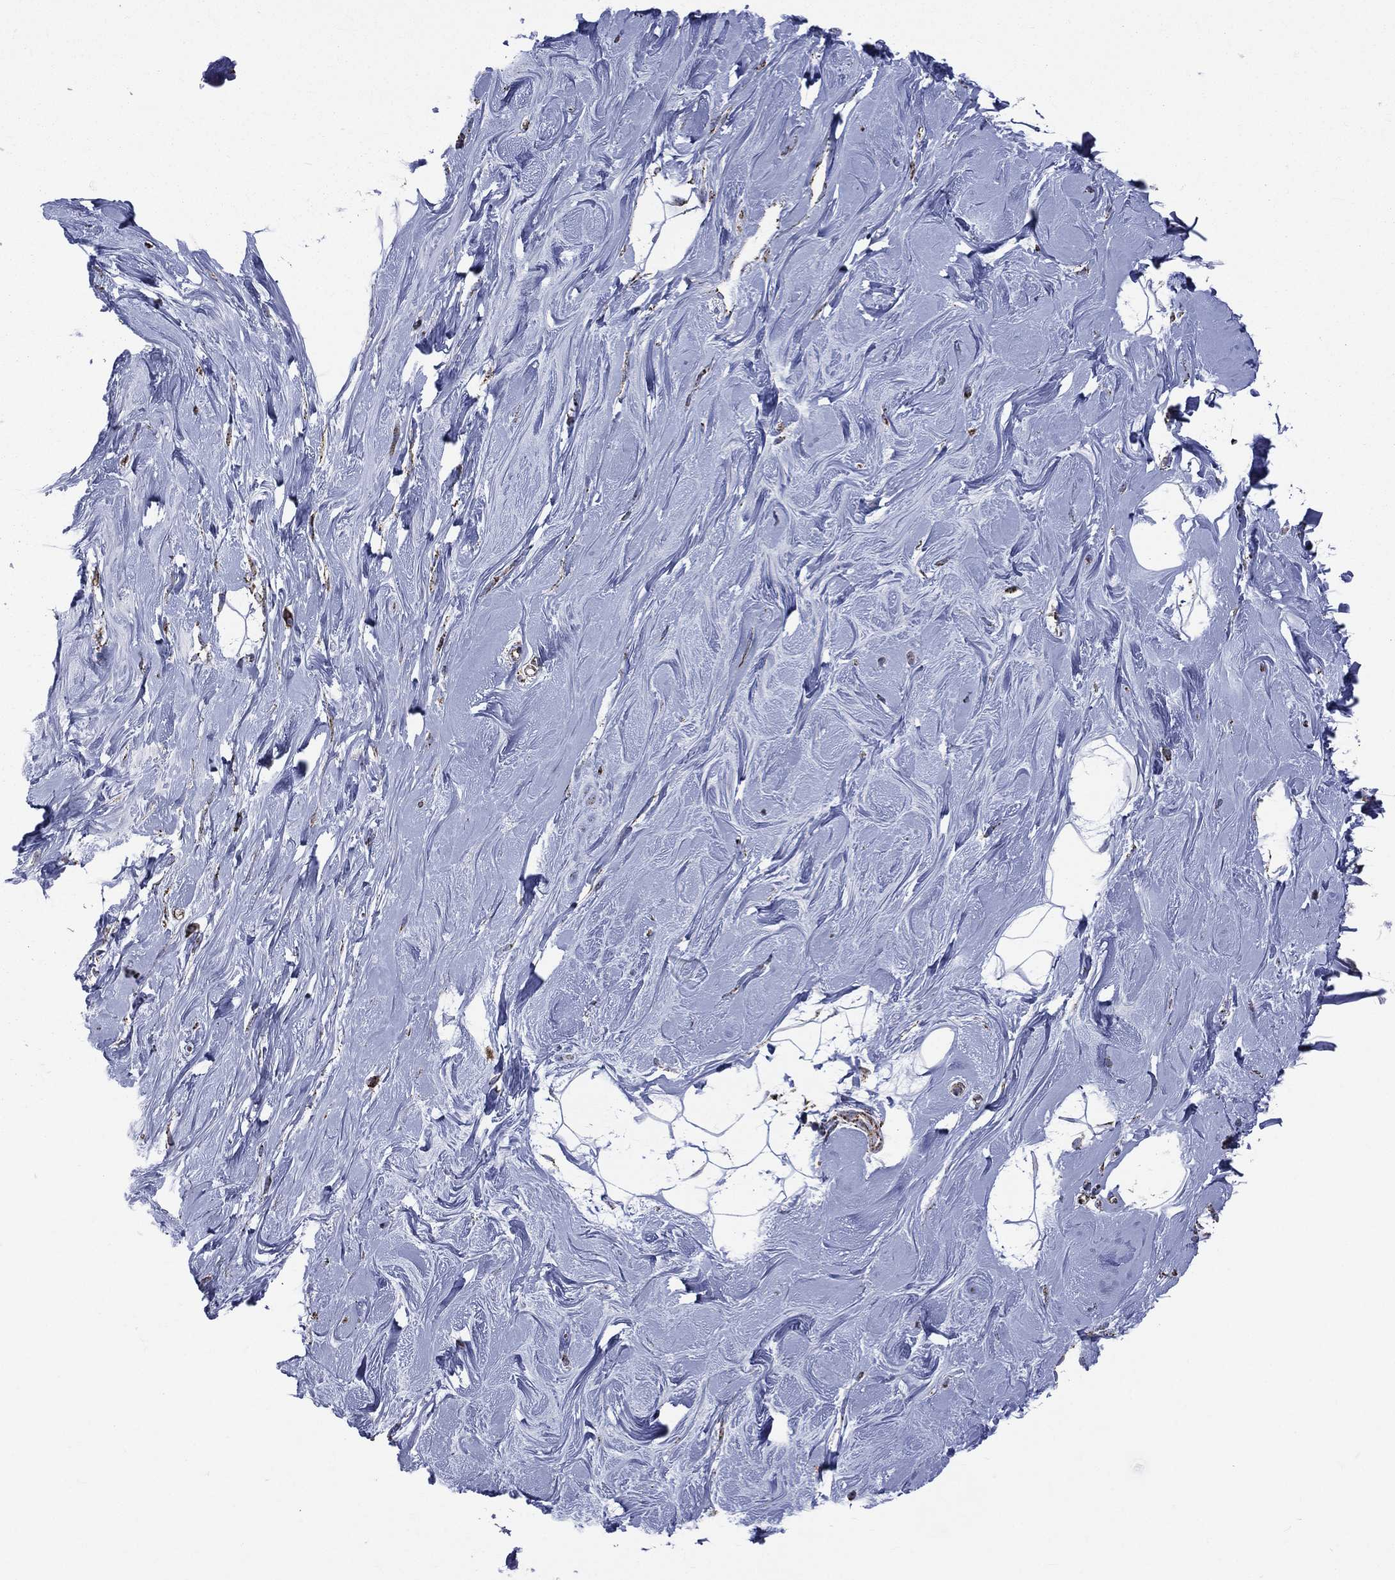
{"staining": {"intensity": "negative", "quantity": "none", "location": "none"}, "tissue": "soft tissue", "cell_type": "Fibroblasts", "image_type": "normal", "snomed": [{"axis": "morphology", "description": "Normal tissue, NOS"}, {"axis": "topography", "description": "Breast"}], "caption": "High power microscopy histopathology image of an immunohistochemistry photomicrograph of normal soft tissue, revealing no significant staining in fibroblasts. (Stains: DAB (3,3'-diaminobenzidine) immunohistochemistry with hematoxylin counter stain, Microscopy: brightfield microscopy at high magnification).", "gene": "GOT2", "patient": {"sex": "female", "age": 49}}